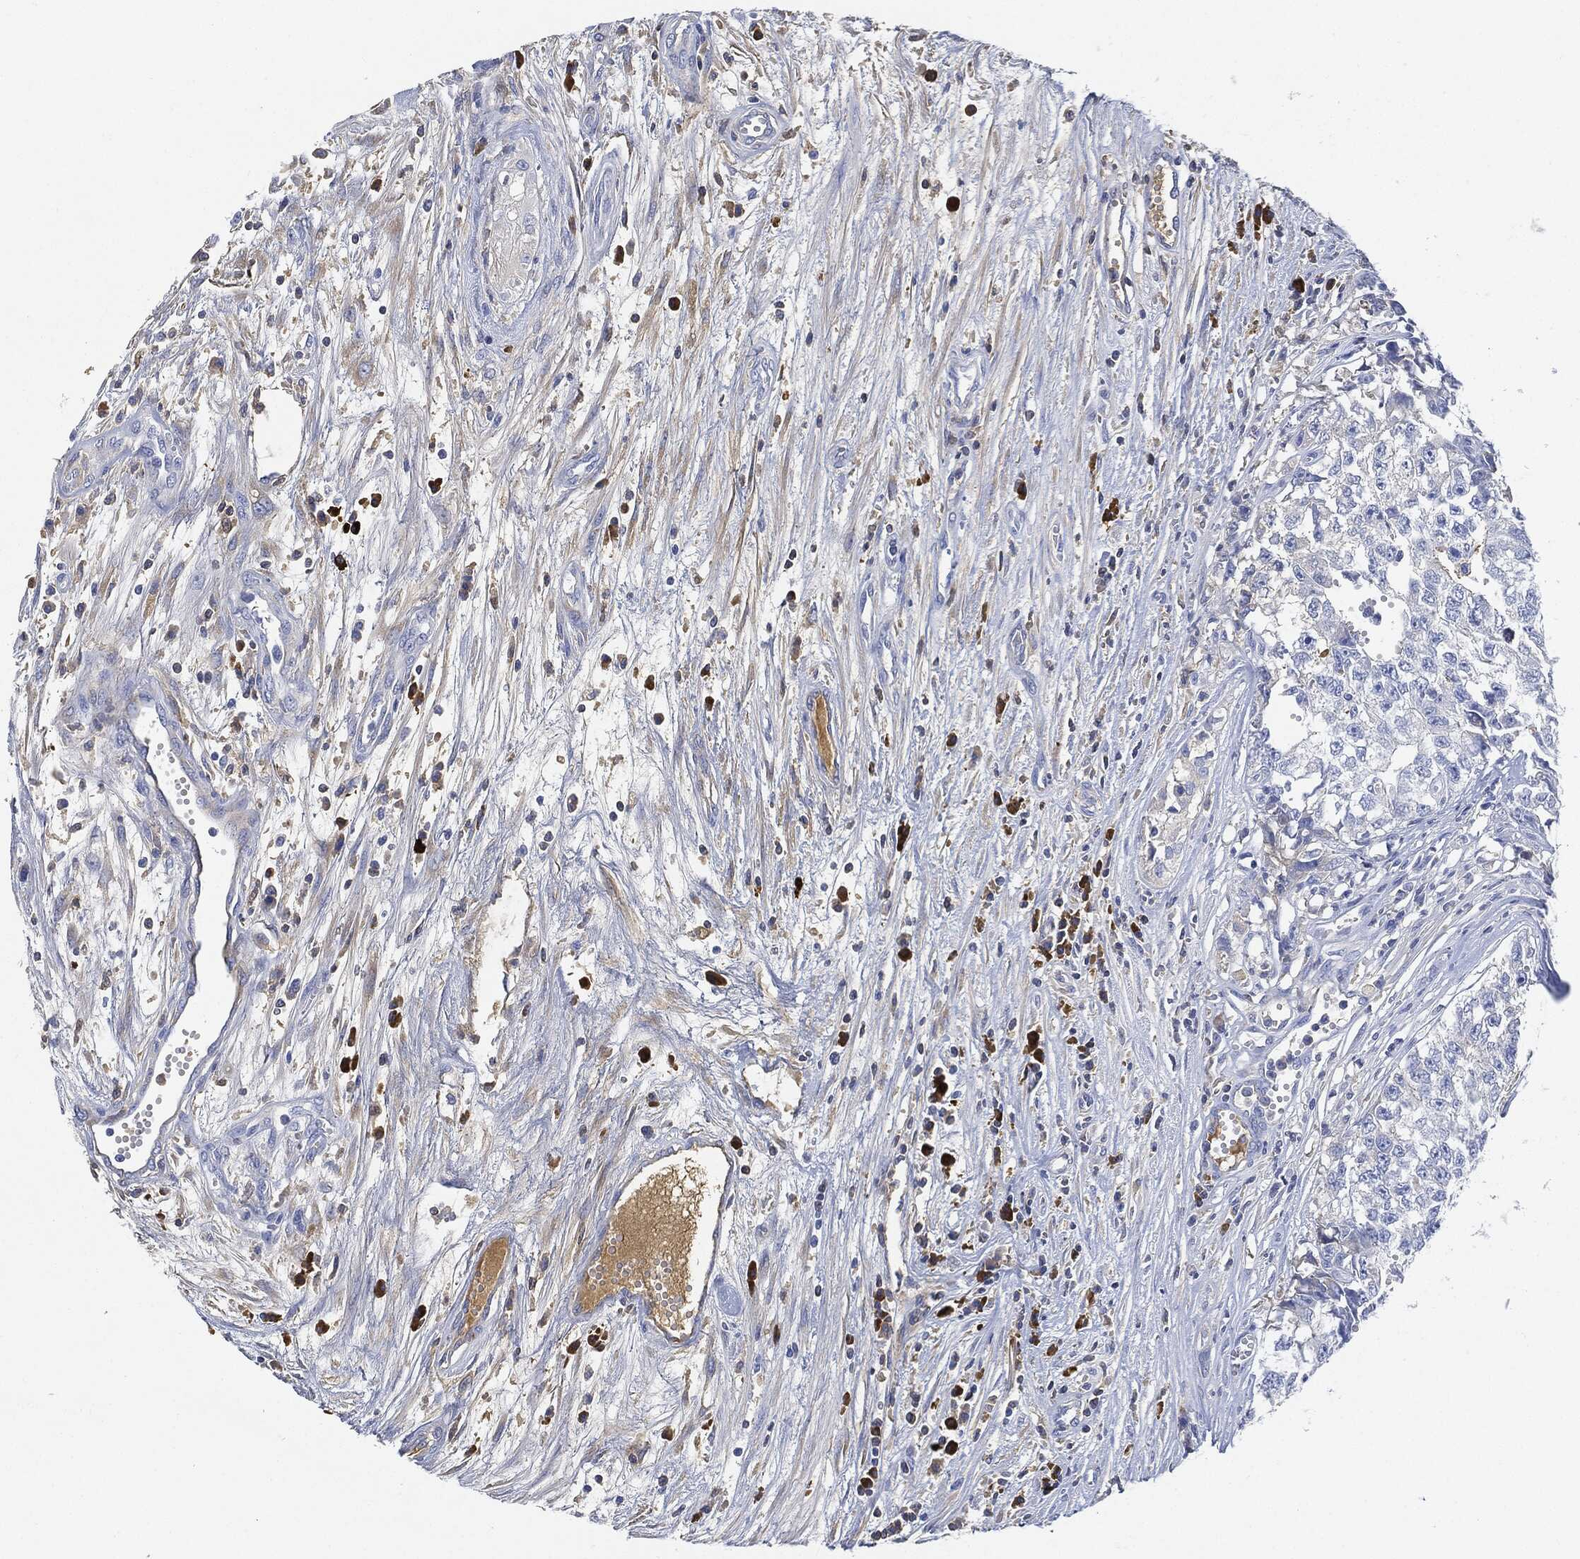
{"staining": {"intensity": "negative", "quantity": "none", "location": "none"}, "tissue": "testis cancer", "cell_type": "Tumor cells", "image_type": "cancer", "snomed": [{"axis": "morphology", "description": "Seminoma, NOS"}, {"axis": "morphology", "description": "Carcinoma, Embryonal, NOS"}, {"axis": "topography", "description": "Testis"}], "caption": "Immunohistochemical staining of testis cancer shows no significant expression in tumor cells.", "gene": "IGLV6-57", "patient": {"sex": "male", "age": 22}}